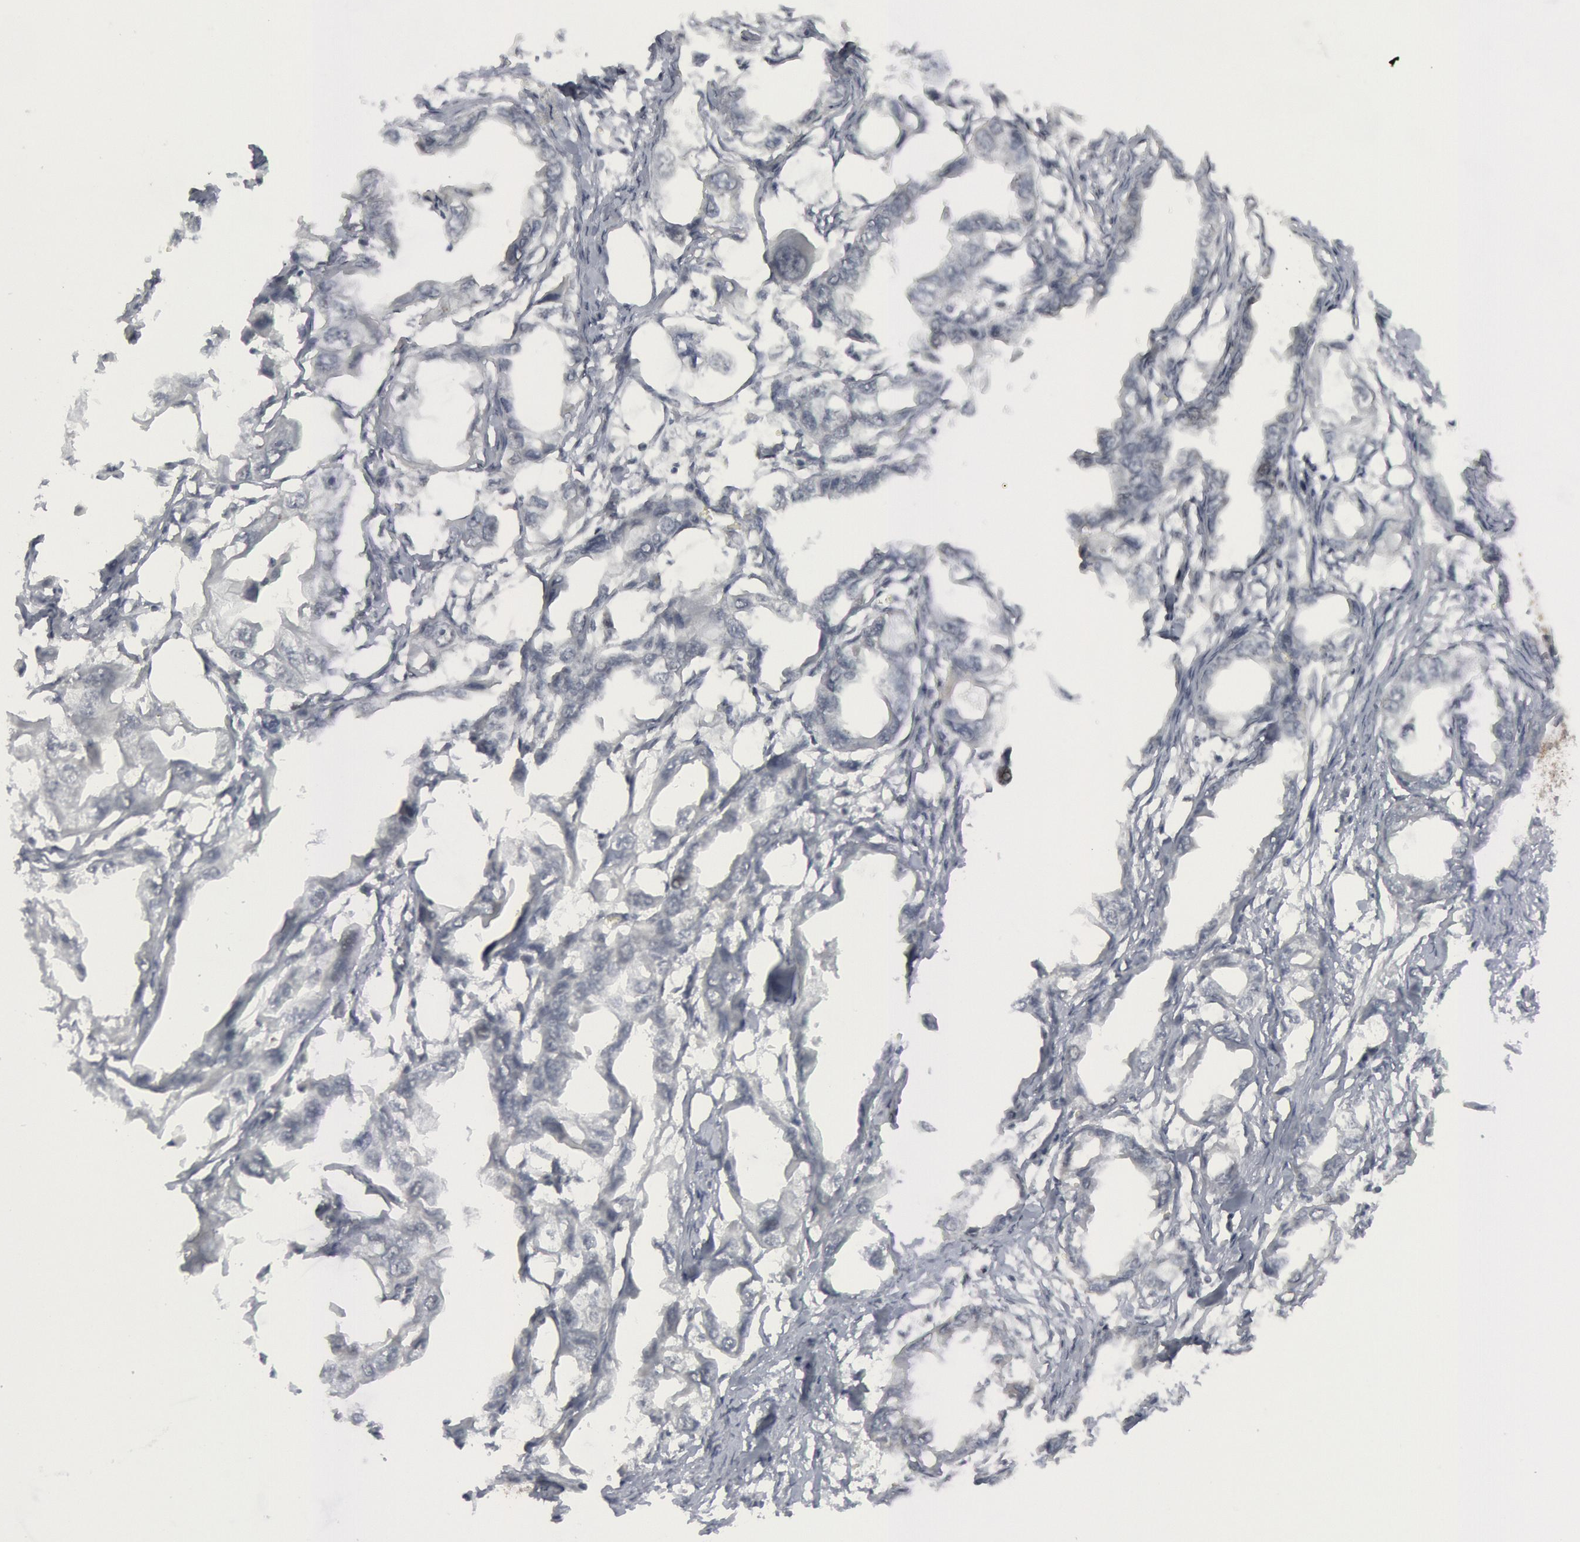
{"staining": {"intensity": "negative", "quantity": "none", "location": "none"}, "tissue": "endometrial cancer", "cell_type": "Tumor cells", "image_type": "cancer", "snomed": [{"axis": "morphology", "description": "Adenocarcinoma, NOS"}, {"axis": "topography", "description": "Endometrium"}], "caption": "Tumor cells show no significant protein staining in endometrial cancer (adenocarcinoma).", "gene": "CASP9", "patient": {"sex": "female", "age": 67}}